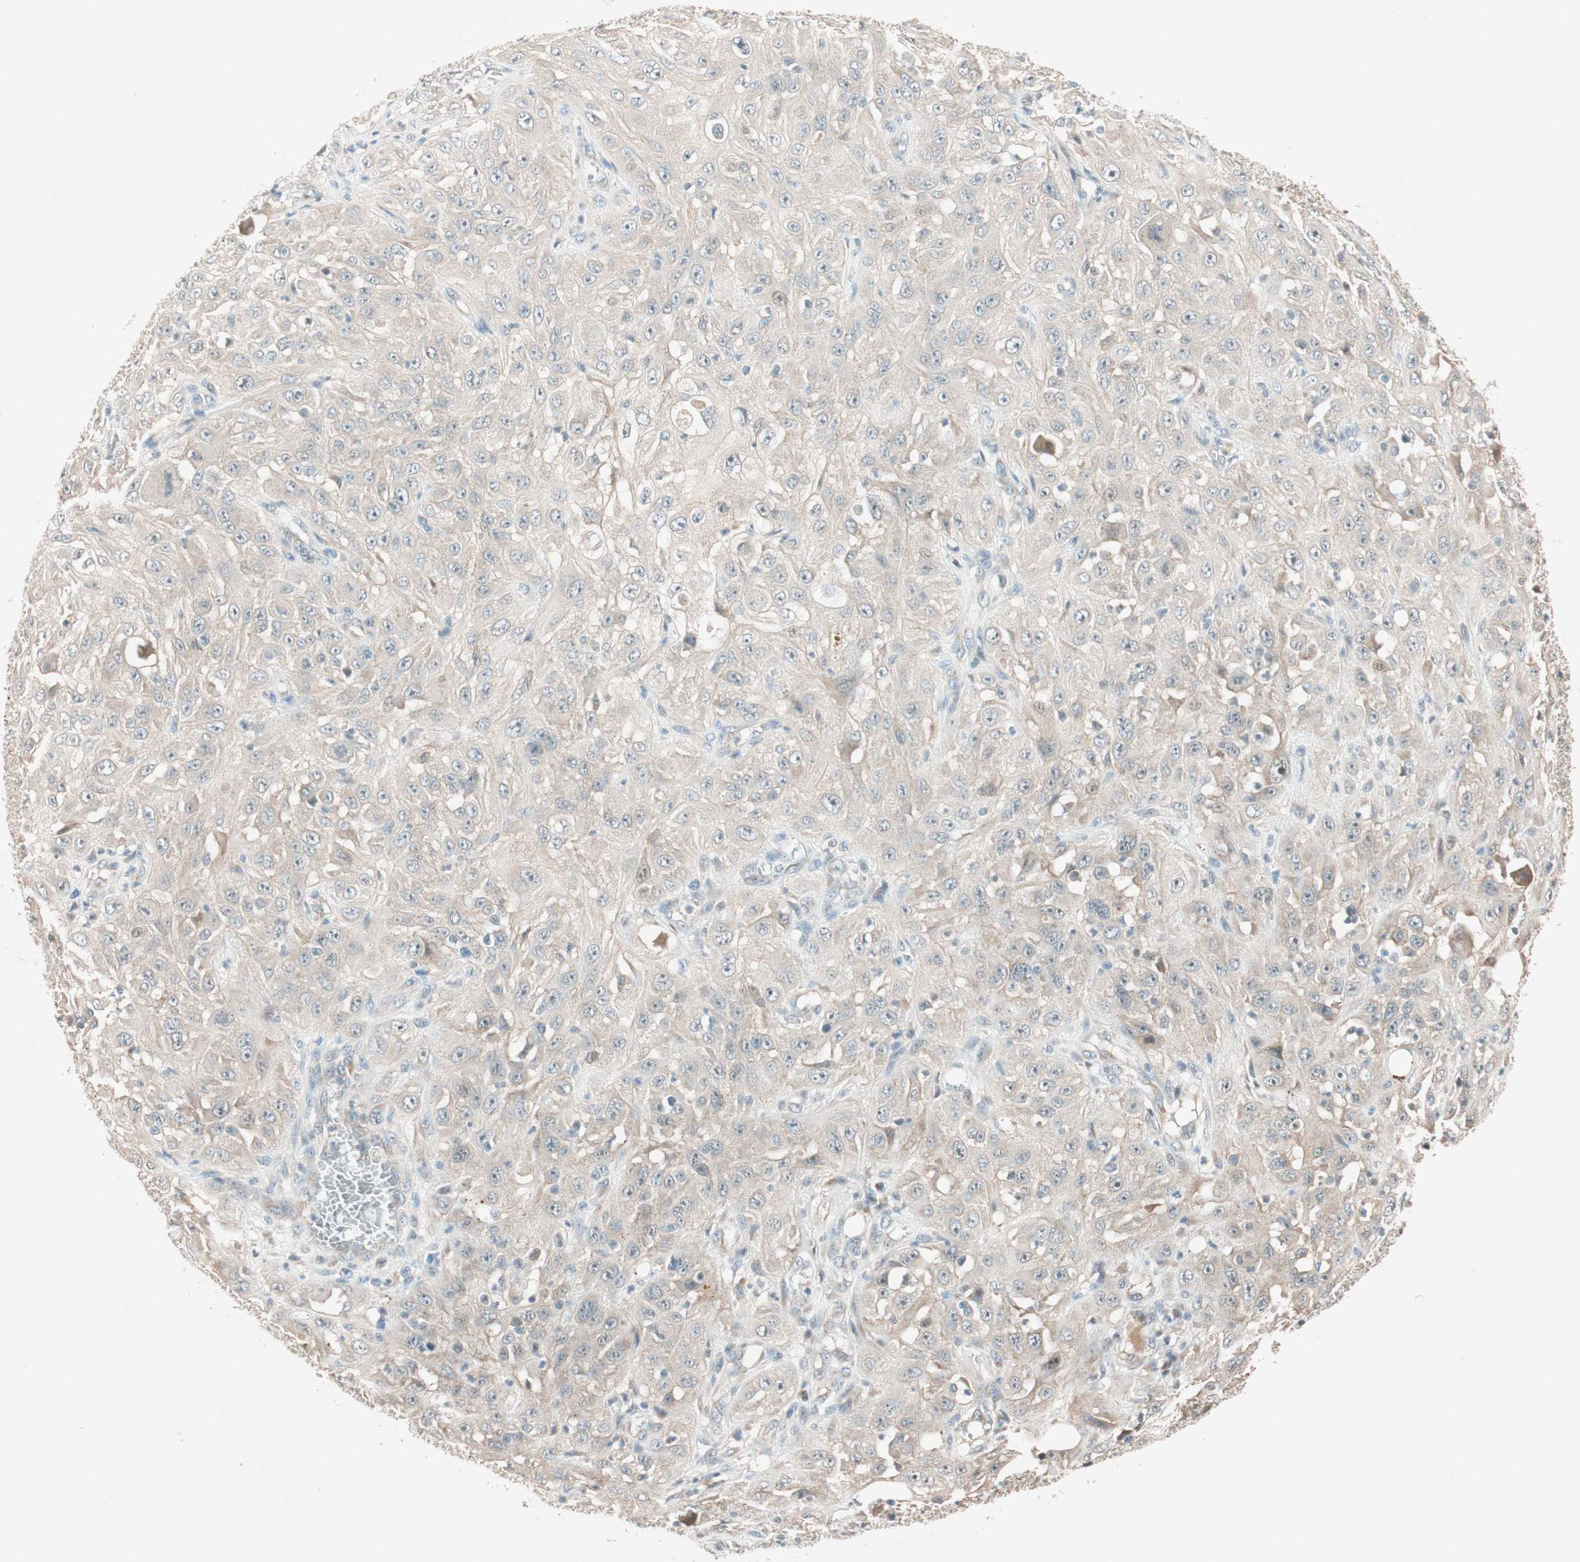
{"staining": {"intensity": "weak", "quantity": "<25%", "location": "cytoplasmic/membranous"}, "tissue": "skin cancer", "cell_type": "Tumor cells", "image_type": "cancer", "snomed": [{"axis": "morphology", "description": "Squamous cell carcinoma, NOS"}, {"axis": "morphology", "description": "Squamous cell carcinoma, metastatic, NOS"}, {"axis": "topography", "description": "Skin"}, {"axis": "topography", "description": "Lymph node"}], "caption": "This is an immunohistochemistry (IHC) micrograph of human skin cancer. There is no expression in tumor cells.", "gene": "EPHA6", "patient": {"sex": "male", "age": 75}}